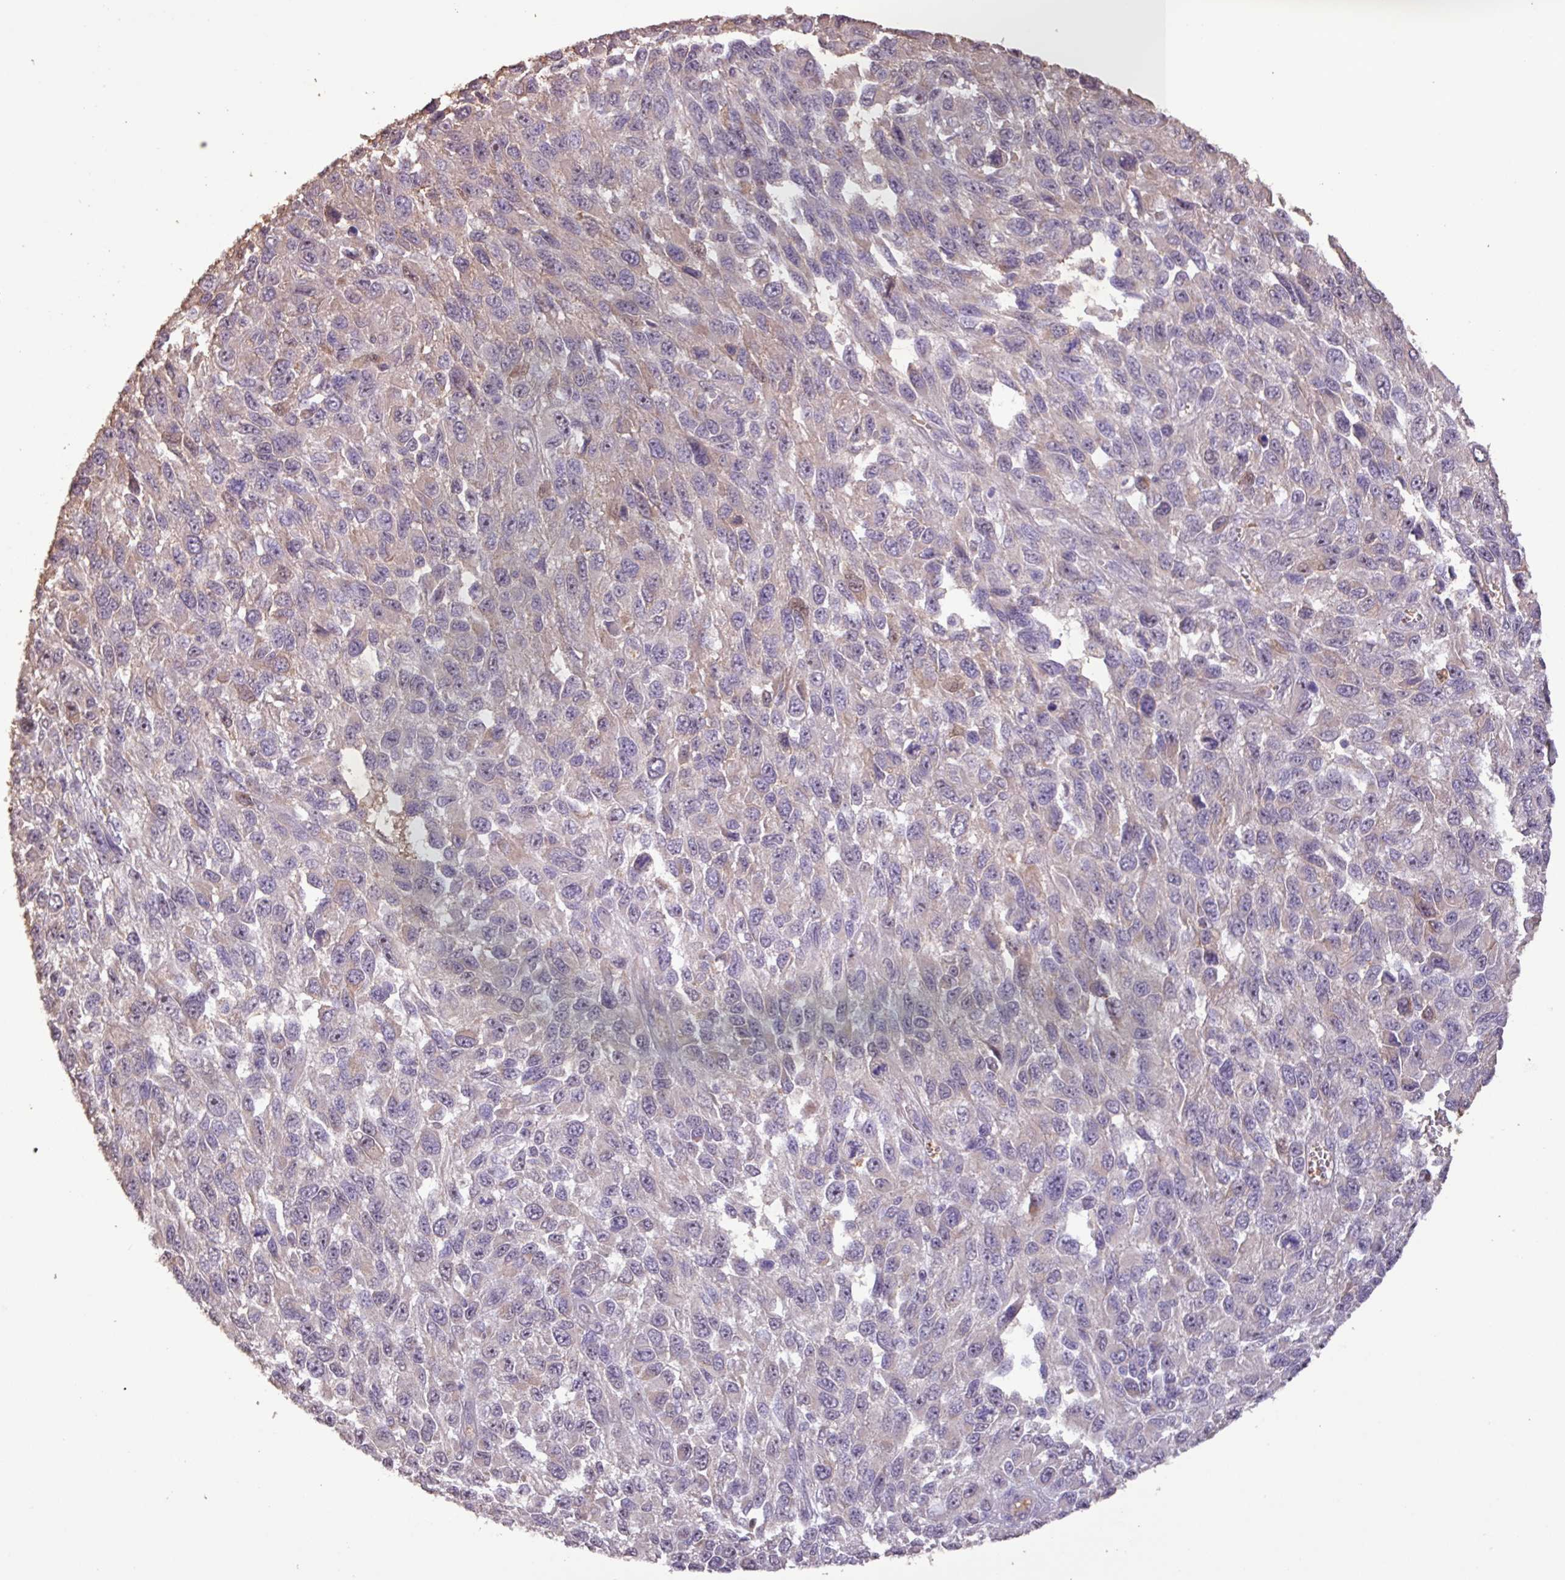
{"staining": {"intensity": "negative", "quantity": "none", "location": "none"}, "tissue": "melanoma", "cell_type": "Tumor cells", "image_type": "cancer", "snomed": [{"axis": "morphology", "description": "Malignant melanoma, NOS"}, {"axis": "topography", "description": "Skin"}], "caption": "DAB (3,3'-diaminobenzidine) immunohistochemical staining of melanoma reveals no significant expression in tumor cells. (IHC, brightfield microscopy, high magnification).", "gene": "L3MBTL3", "patient": {"sex": "female", "age": 96}}